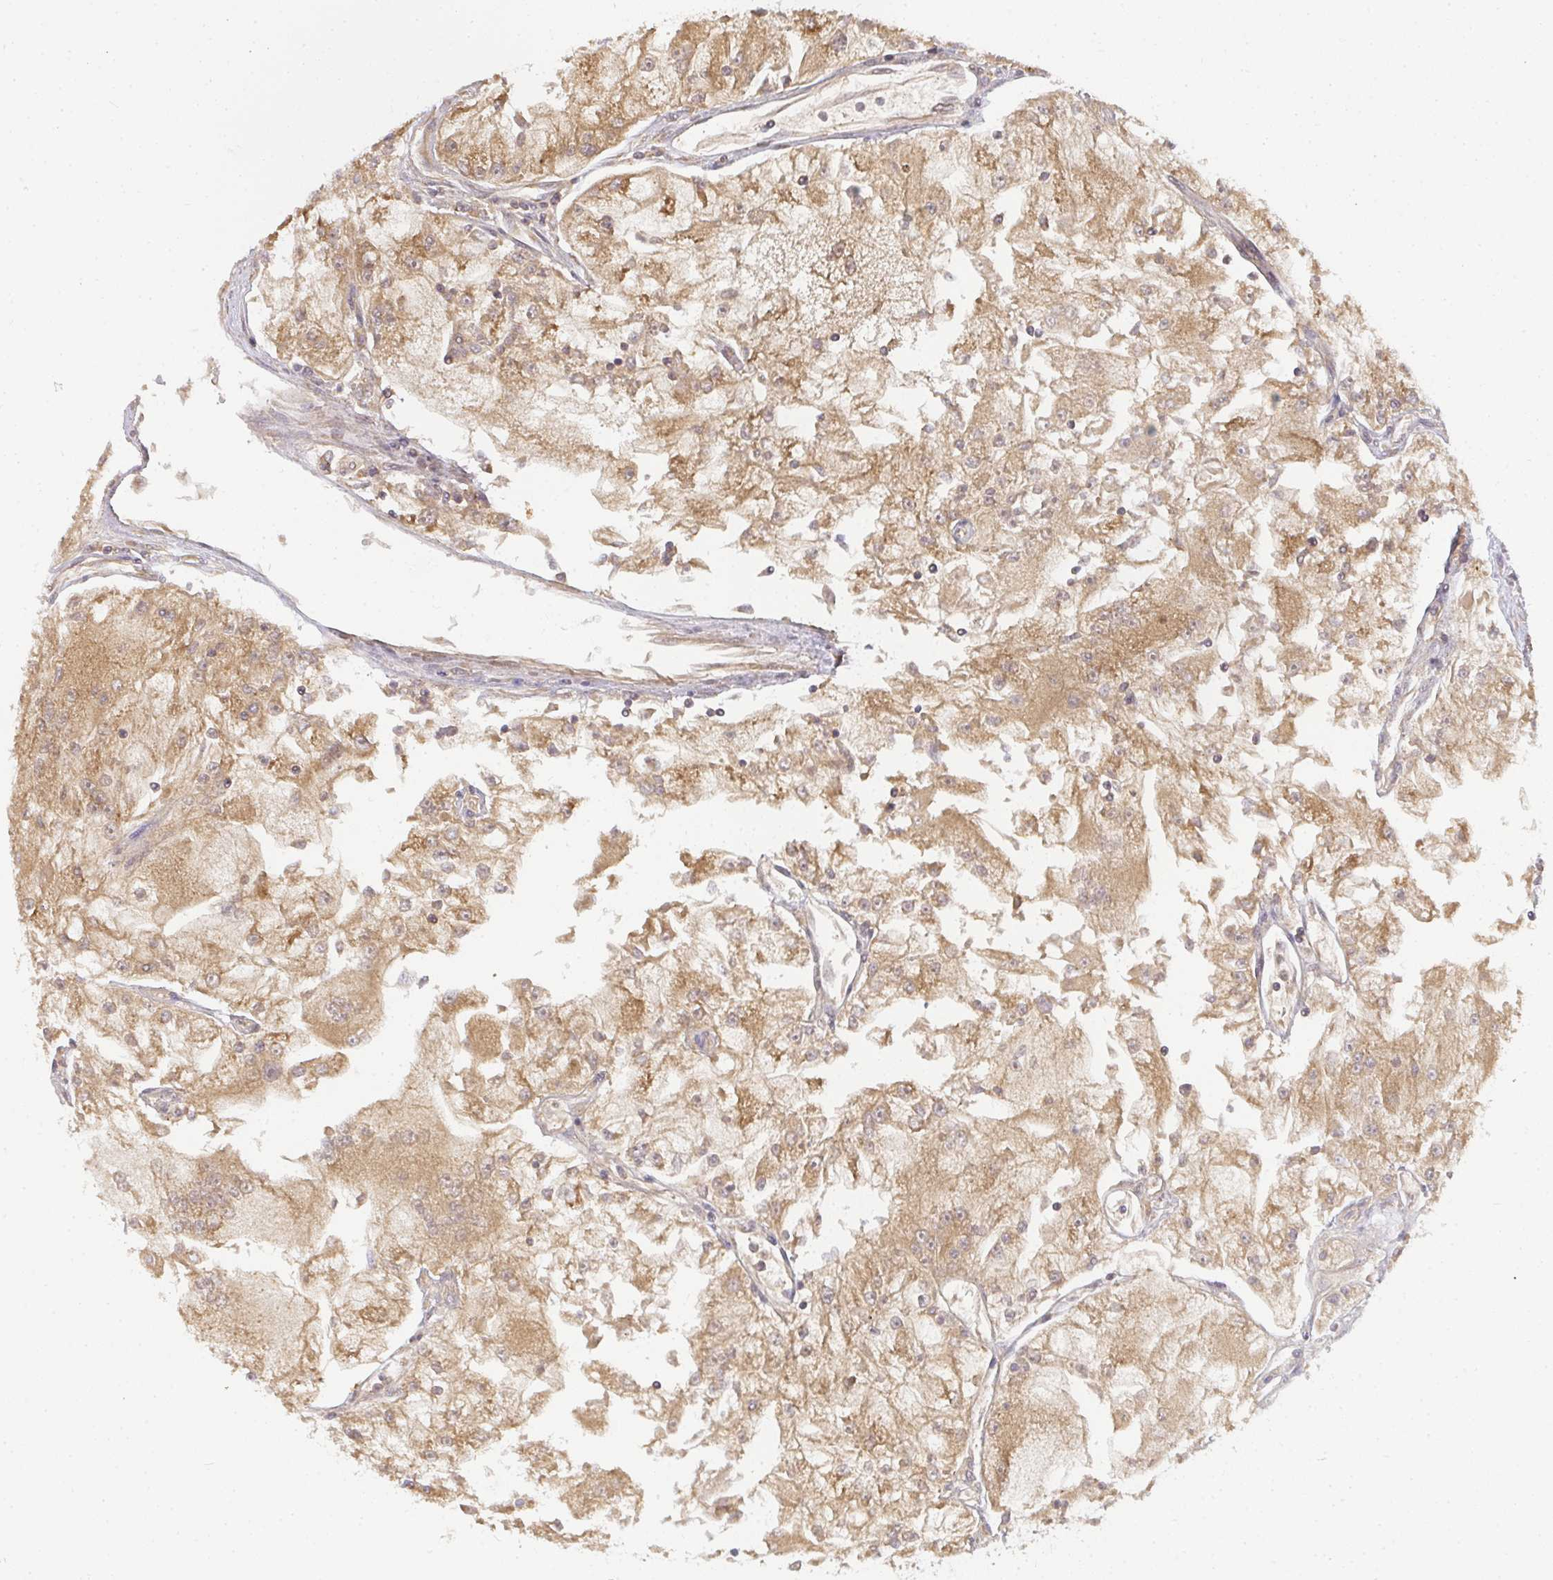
{"staining": {"intensity": "moderate", "quantity": ">75%", "location": "cytoplasmic/membranous"}, "tissue": "renal cancer", "cell_type": "Tumor cells", "image_type": "cancer", "snomed": [{"axis": "morphology", "description": "Adenocarcinoma, NOS"}, {"axis": "topography", "description": "Kidney"}], "caption": "Protein expression analysis of renal adenocarcinoma shows moderate cytoplasmic/membranous positivity in about >75% of tumor cells.", "gene": "SLC35B3", "patient": {"sex": "female", "age": 72}}